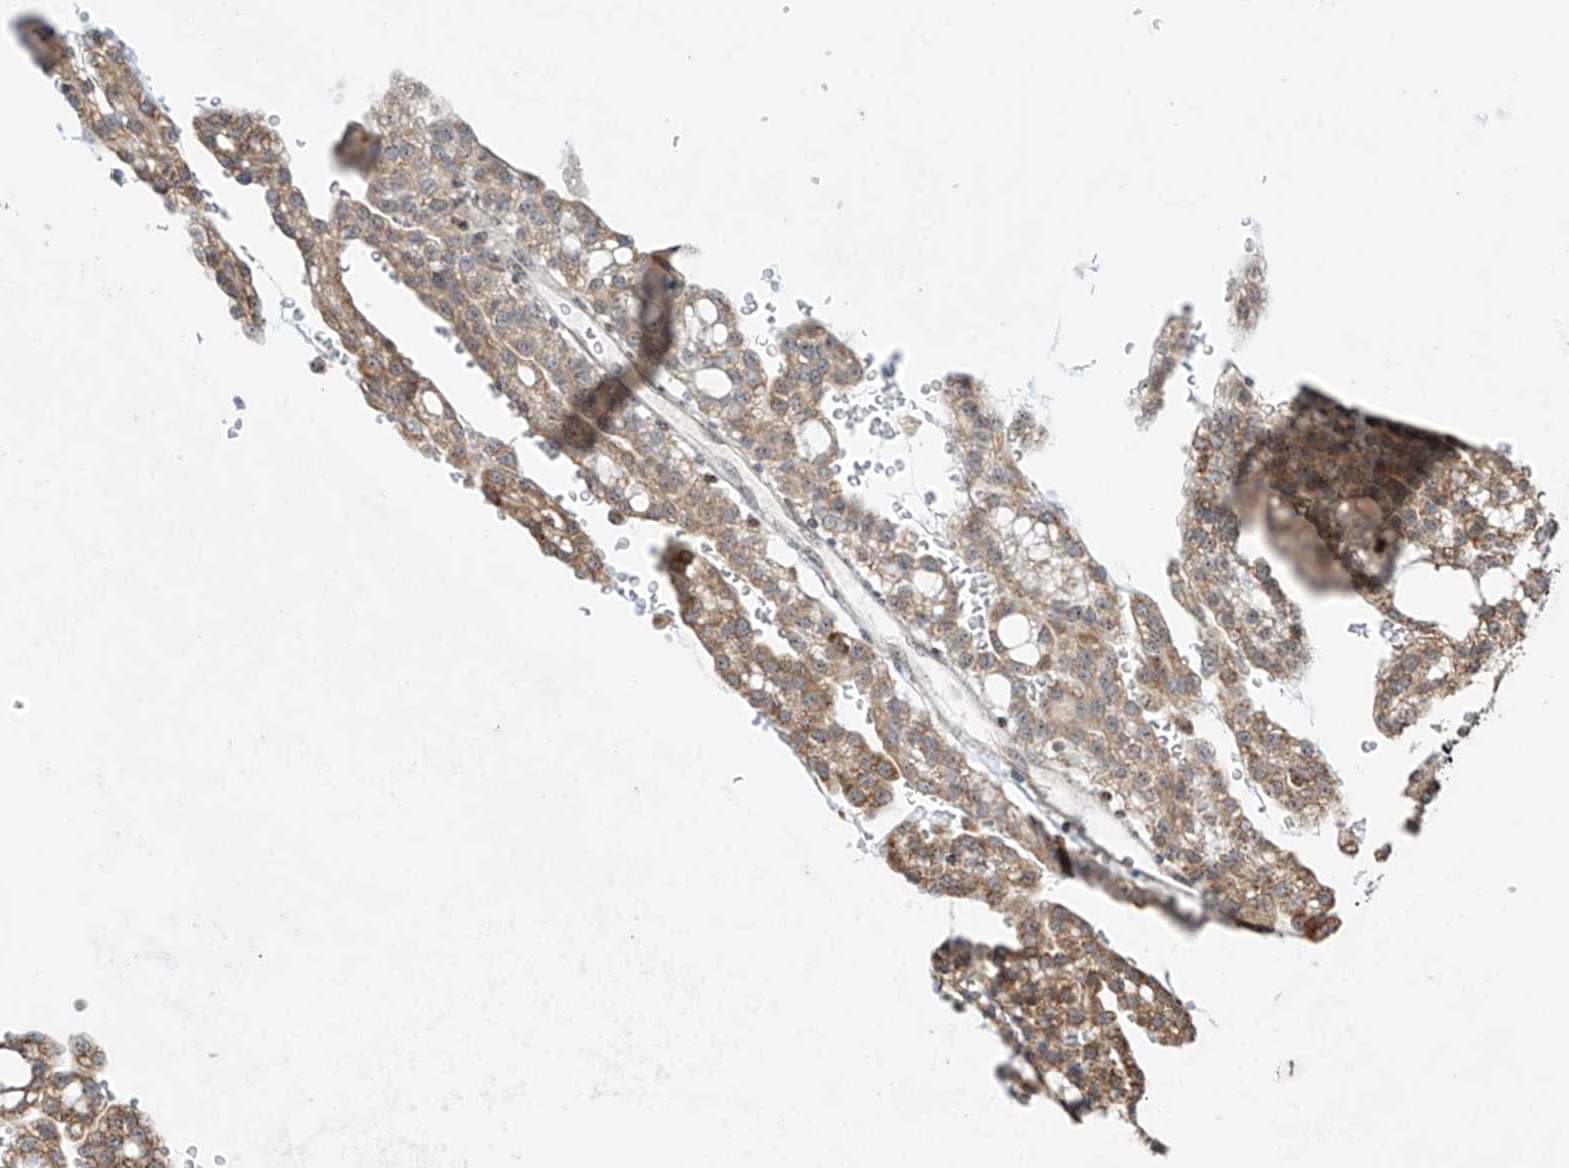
{"staining": {"intensity": "moderate", "quantity": "<25%", "location": "cytoplasmic/membranous"}, "tissue": "renal cancer", "cell_type": "Tumor cells", "image_type": "cancer", "snomed": [{"axis": "morphology", "description": "Adenocarcinoma, NOS"}, {"axis": "topography", "description": "Kidney"}], "caption": "Approximately <25% of tumor cells in human renal cancer (adenocarcinoma) display moderate cytoplasmic/membranous protein staining as visualized by brown immunohistochemical staining.", "gene": "ZBTB8A", "patient": {"sex": "male", "age": 63}}